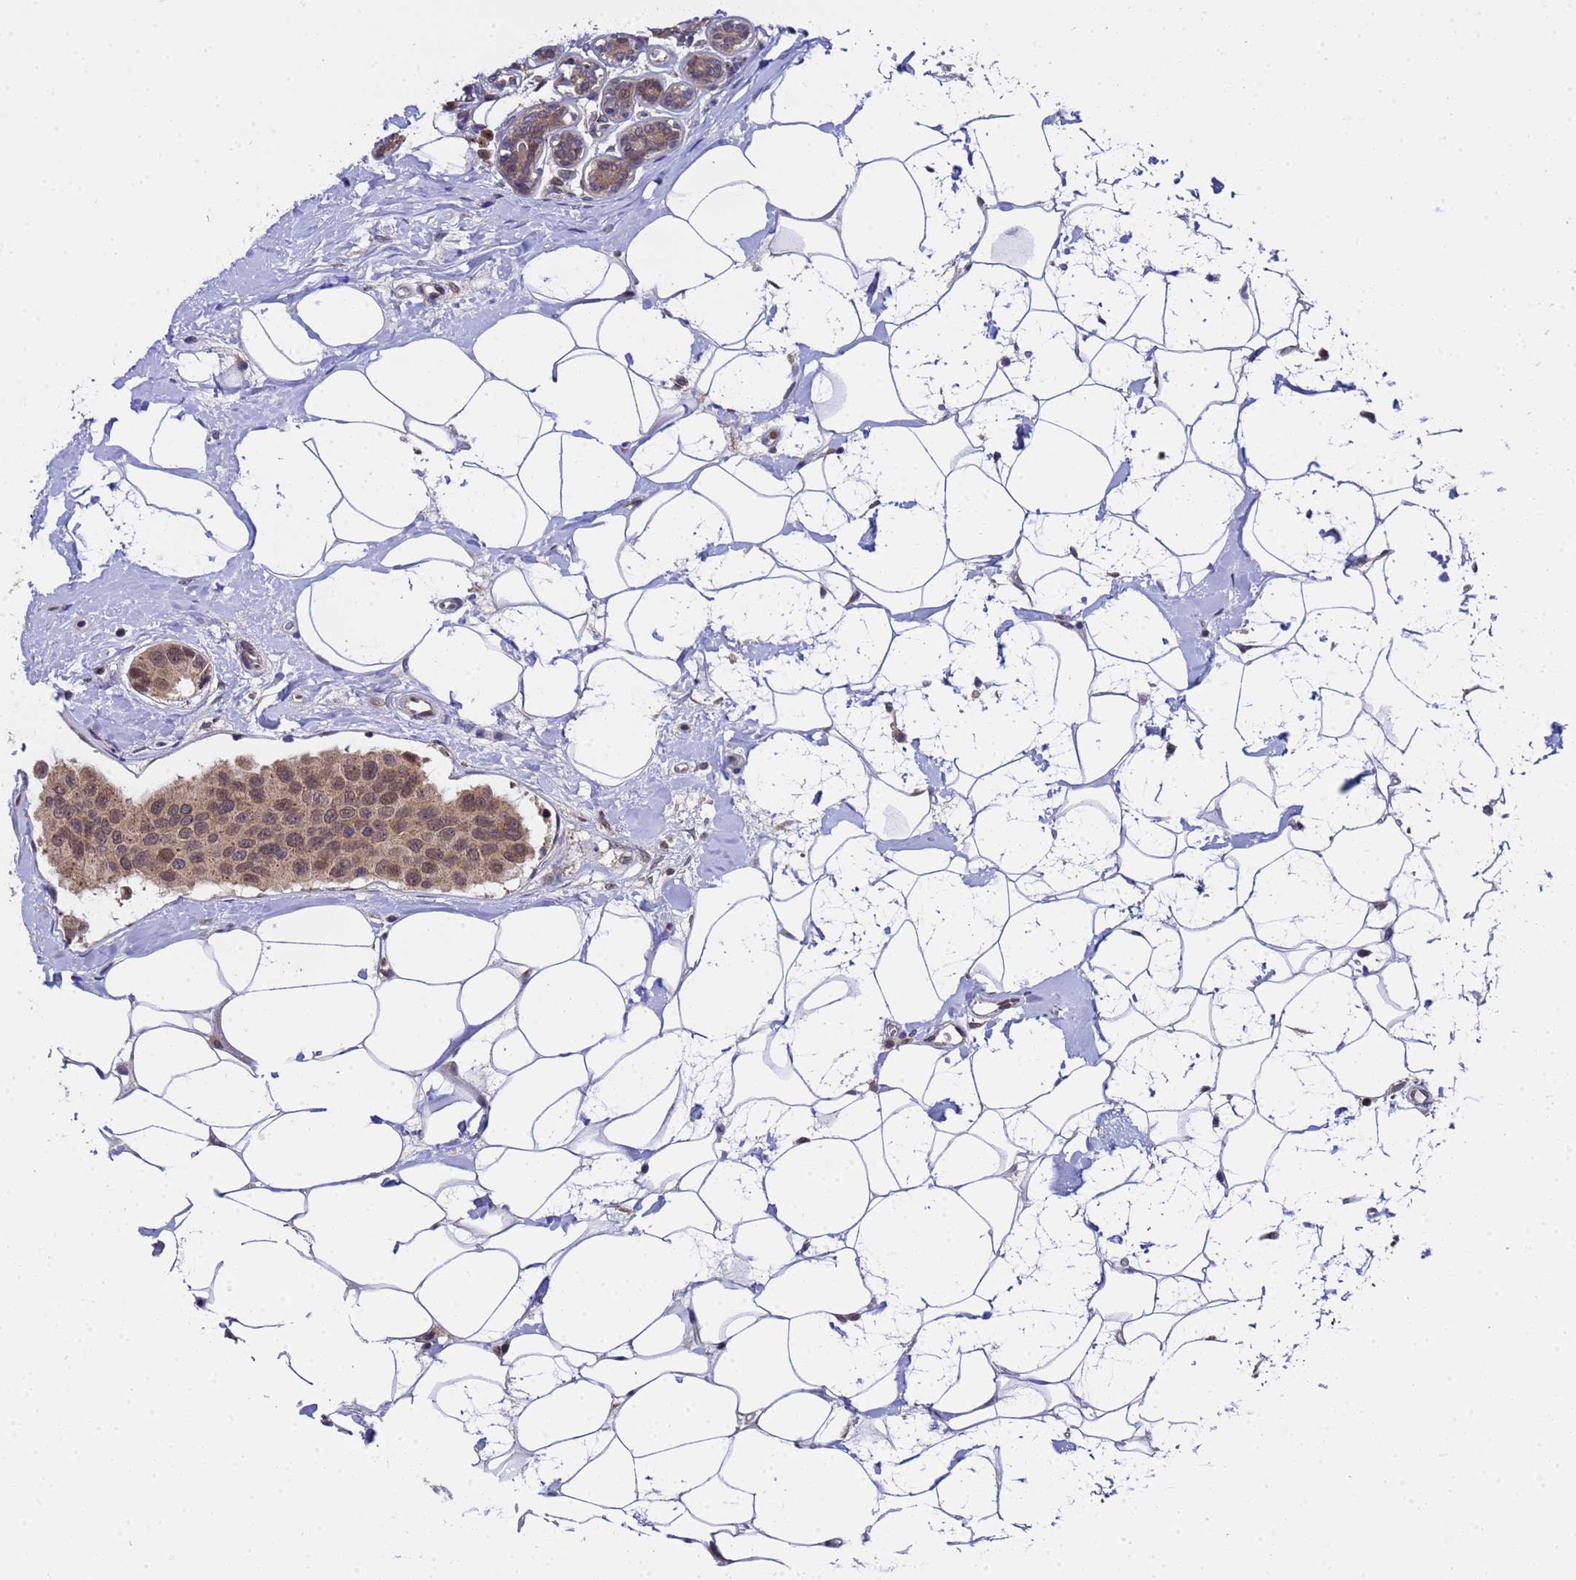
{"staining": {"intensity": "moderate", "quantity": ">75%", "location": "cytoplasmic/membranous,nuclear"}, "tissue": "breast cancer", "cell_type": "Tumor cells", "image_type": "cancer", "snomed": [{"axis": "morphology", "description": "Normal tissue, NOS"}, {"axis": "morphology", "description": "Duct carcinoma"}, {"axis": "topography", "description": "Breast"}], "caption": "Brown immunohistochemical staining in human breast invasive ductal carcinoma reveals moderate cytoplasmic/membranous and nuclear expression in about >75% of tumor cells. (IHC, brightfield microscopy, high magnification).", "gene": "ANAPC13", "patient": {"sex": "female", "age": 39}}